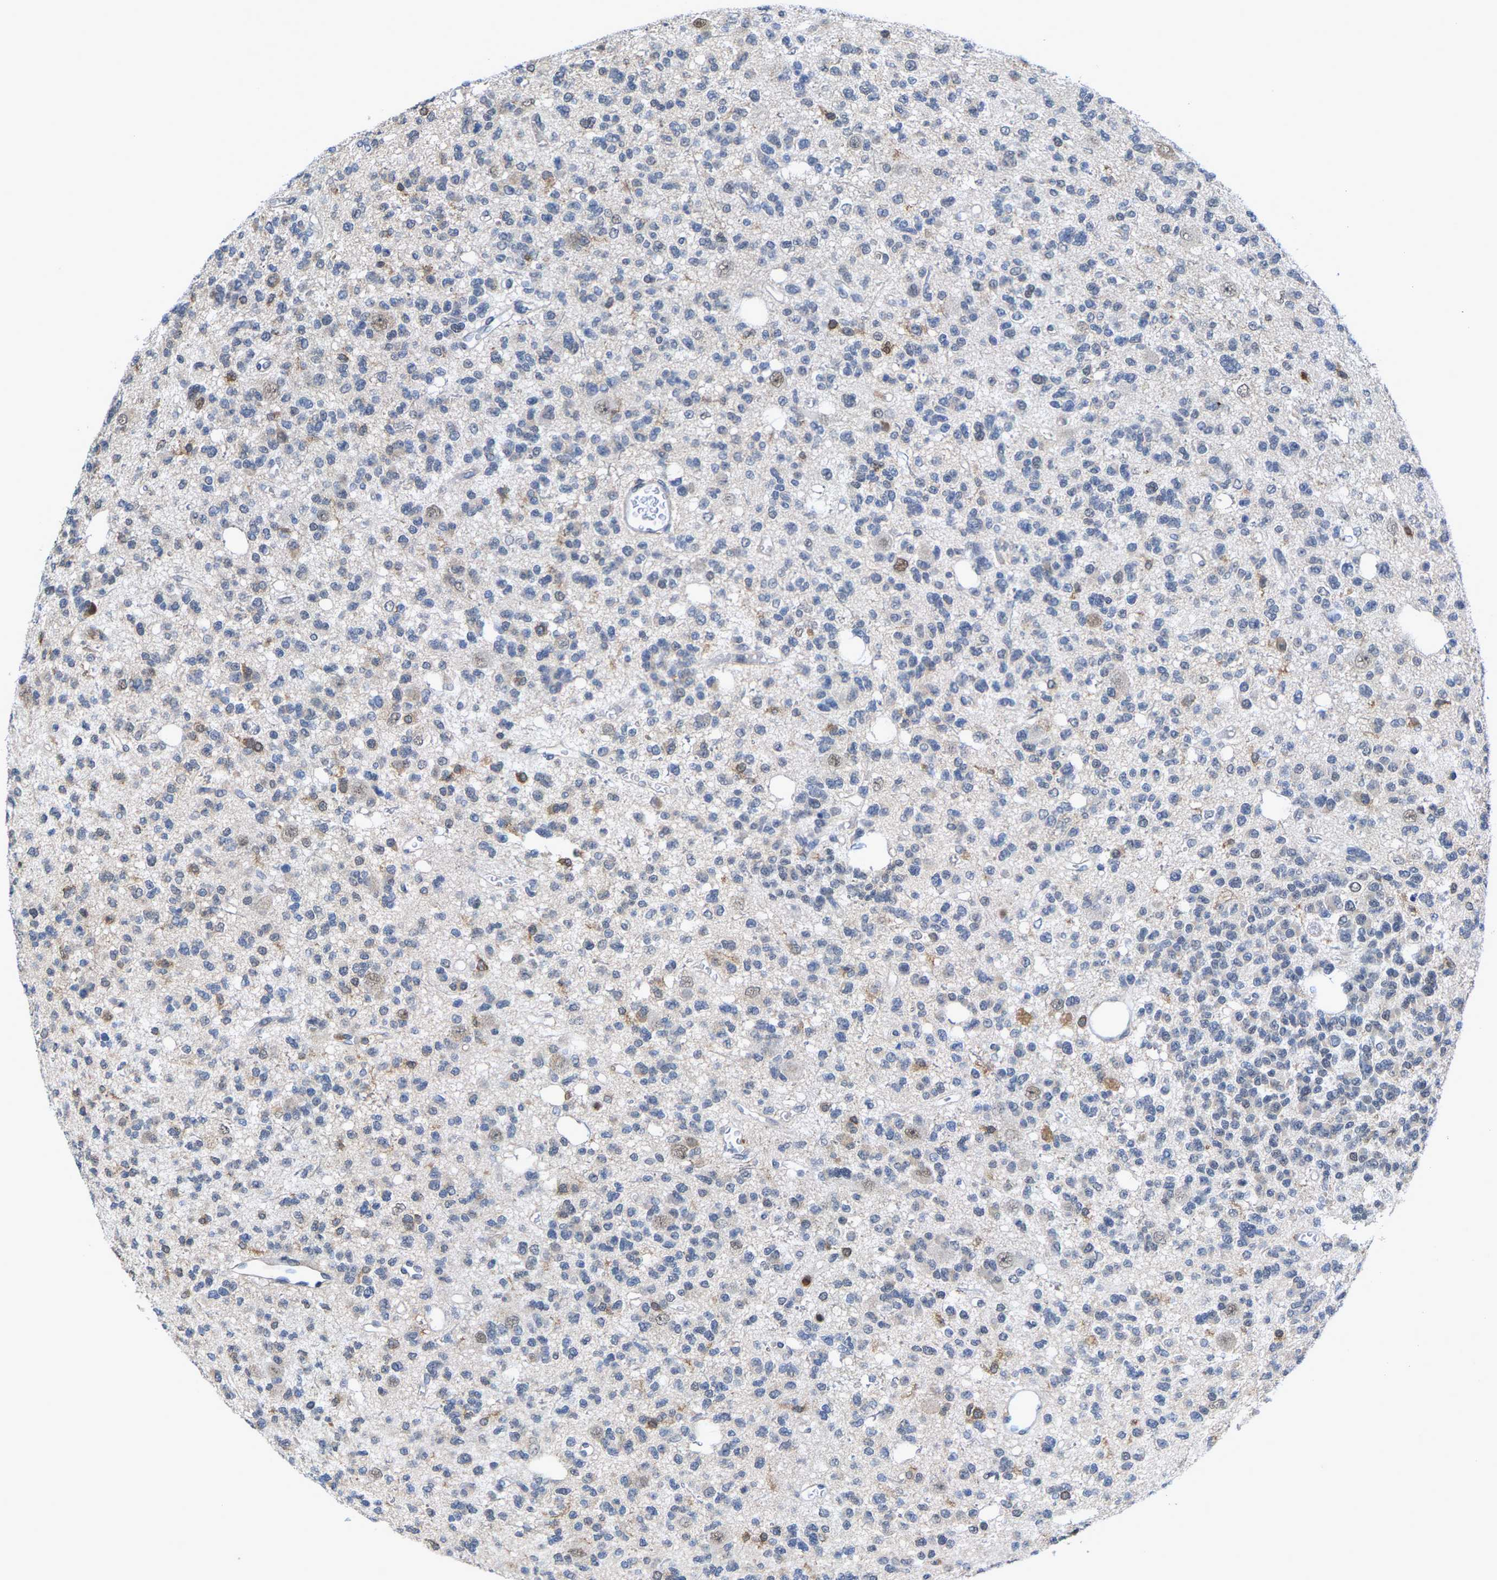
{"staining": {"intensity": "weak", "quantity": "<25%", "location": "cytoplasmic/membranous,nuclear"}, "tissue": "glioma", "cell_type": "Tumor cells", "image_type": "cancer", "snomed": [{"axis": "morphology", "description": "Glioma, malignant, Low grade"}, {"axis": "topography", "description": "Brain"}], "caption": "This is an immunohistochemistry micrograph of glioma. There is no positivity in tumor cells.", "gene": "FGD3", "patient": {"sex": "male", "age": 38}}